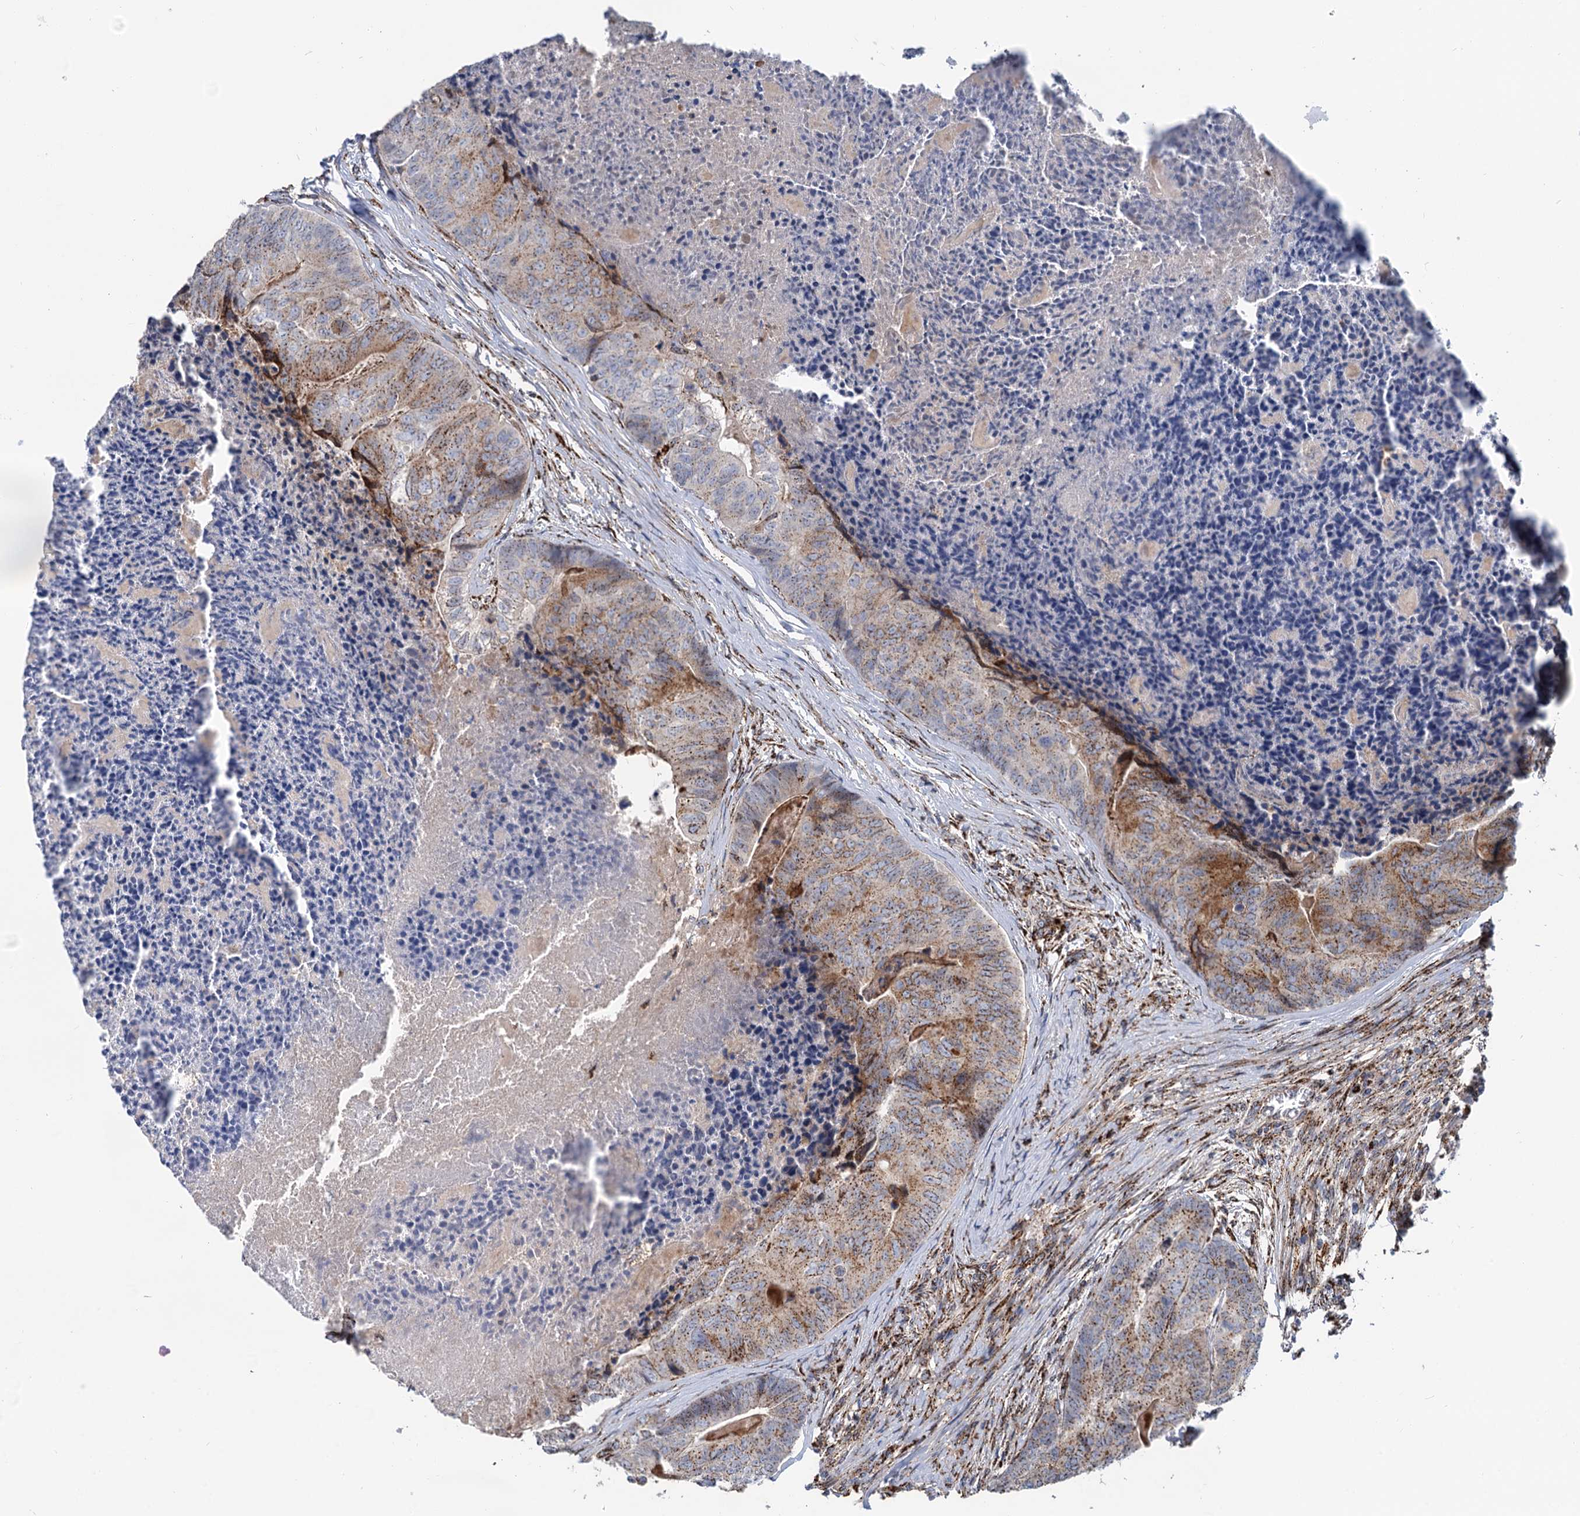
{"staining": {"intensity": "moderate", "quantity": ">75%", "location": "cytoplasmic/membranous"}, "tissue": "colorectal cancer", "cell_type": "Tumor cells", "image_type": "cancer", "snomed": [{"axis": "morphology", "description": "Adenocarcinoma, NOS"}, {"axis": "topography", "description": "Colon"}], "caption": "Colorectal adenocarcinoma was stained to show a protein in brown. There is medium levels of moderate cytoplasmic/membranous staining in about >75% of tumor cells.", "gene": "SUPT20H", "patient": {"sex": "female", "age": 67}}